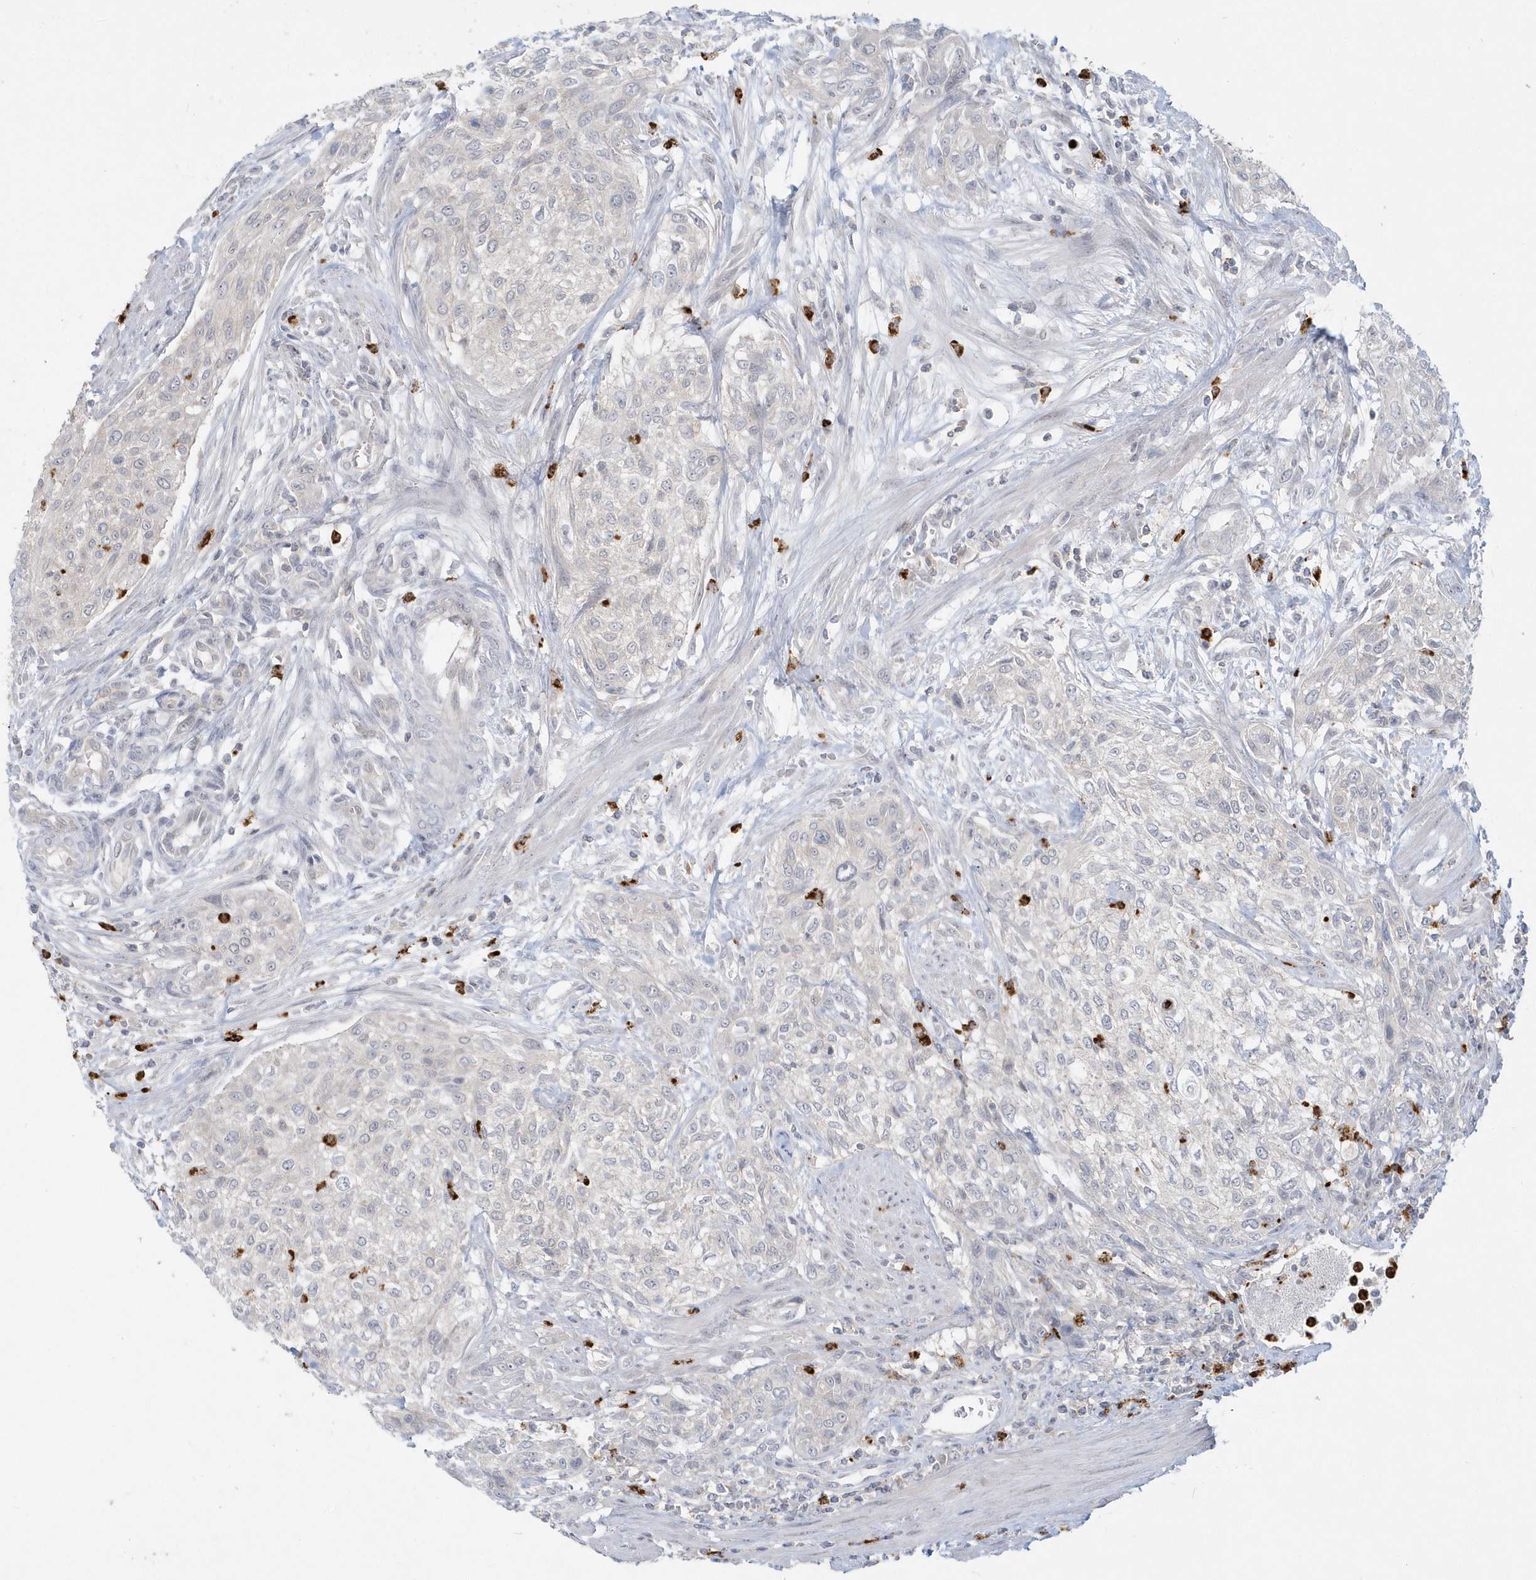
{"staining": {"intensity": "negative", "quantity": "none", "location": "none"}, "tissue": "urothelial cancer", "cell_type": "Tumor cells", "image_type": "cancer", "snomed": [{"axis": "morphology", "description": "Urothelial carcinoma, High grade"}, {"axis": "topography", "description": "Urinary bladder"}], "caption": "Tumor cells are negative for protein expression in human urothelial cancer. The staining was performed using DAB to visualize the protein expression in brown, while the nuclei were stained in blue with hematoxylin (Magnification: 20x).", "gene": "RNF7", "patient": {"sex": "male", "age": 35}}